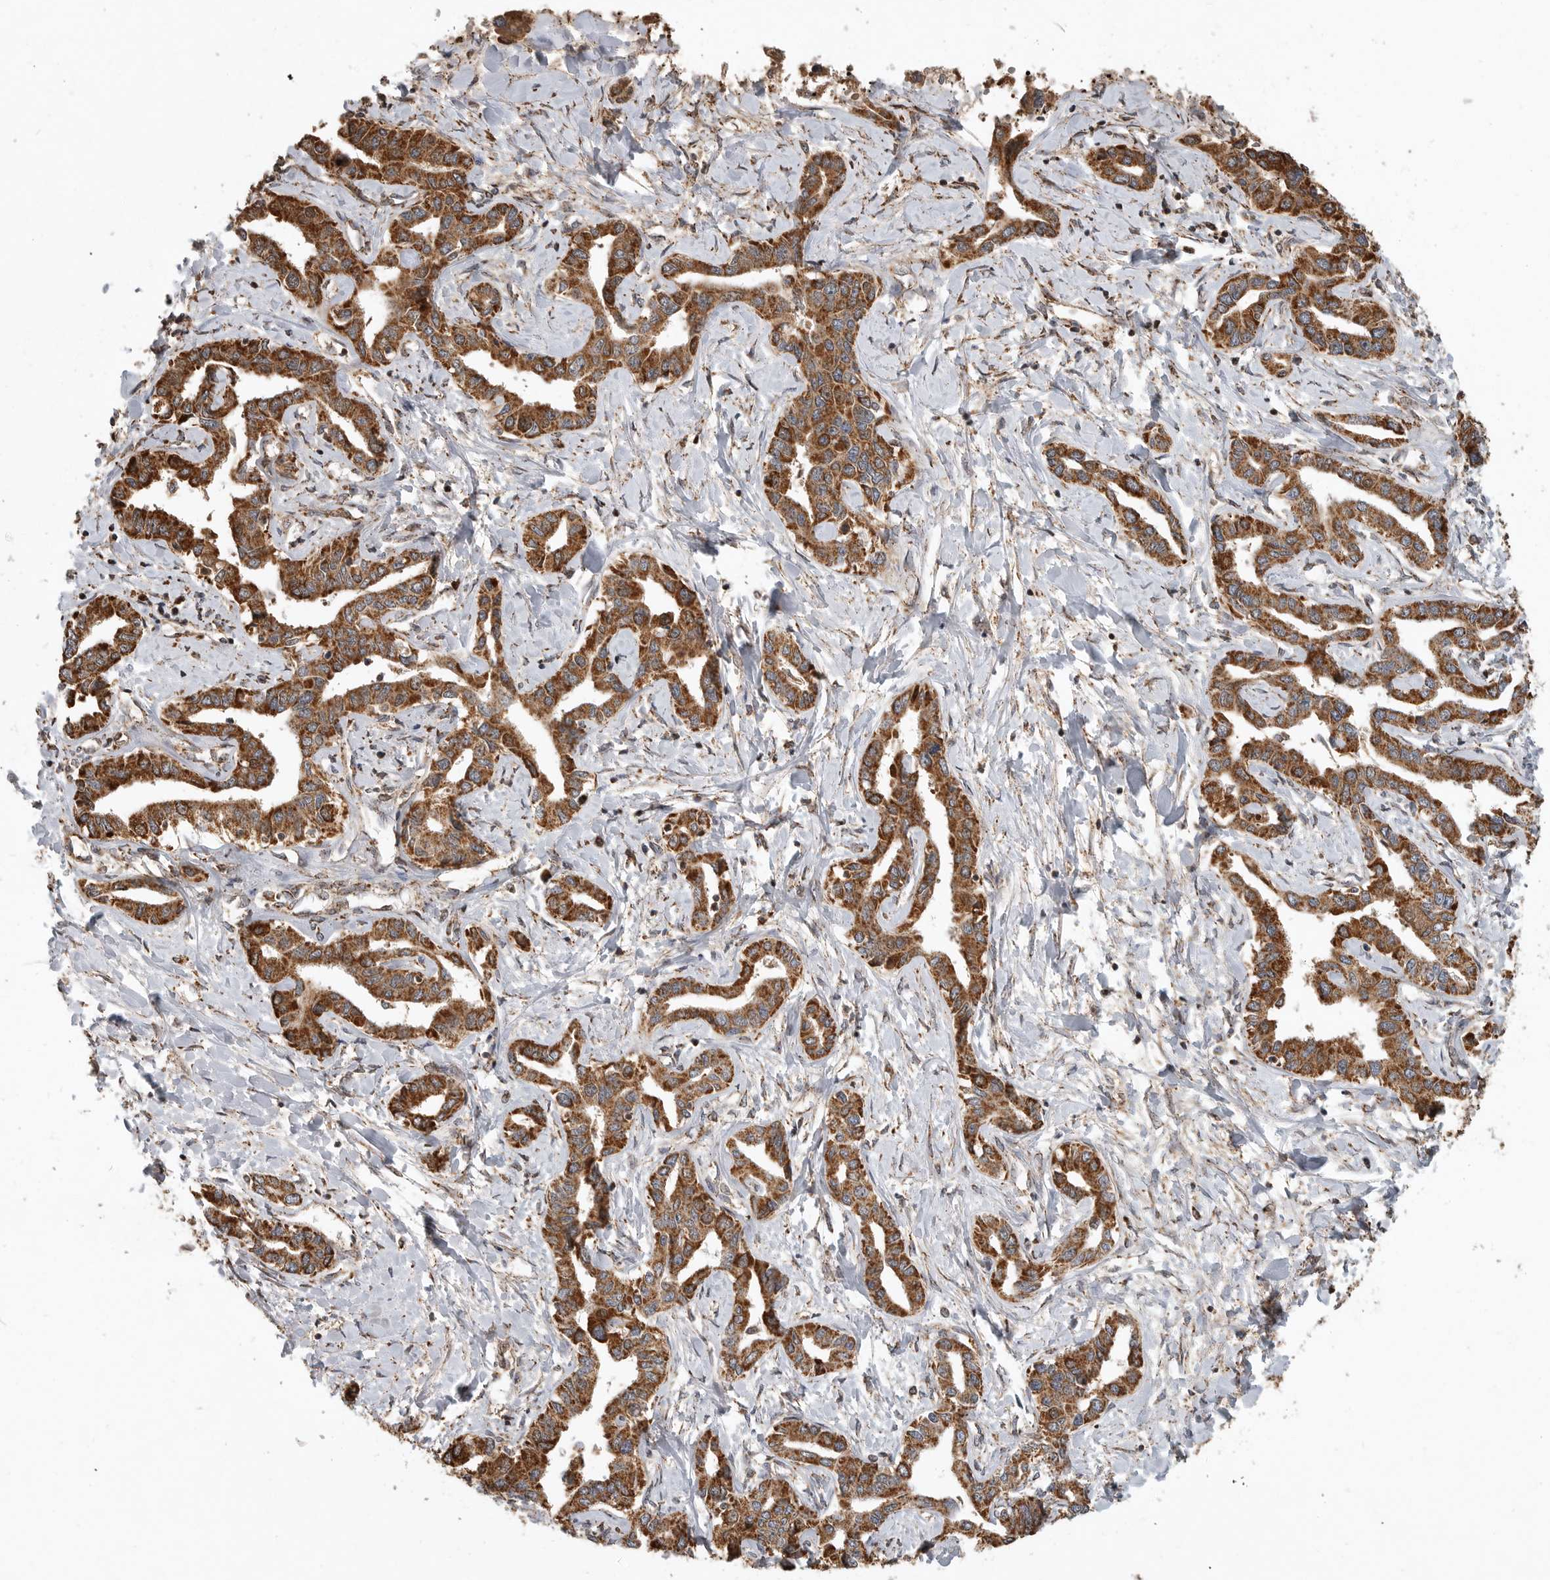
{"staining": {"intensity": "strong", "quantity": ">75%", "location": "cytoplasmic/membranous"}, "tissue": "liver cancer", "cell_type": "Tumor cells", "image_type": "cancer", "snomed": [{"axis": "morphology", "description": "Cholangiocarcinoma"}, {"axis": "topography", "description": "Liver"}], "caption": "Liver cancer (cholangiocarcinoma) was stained to show a protein in brown. There is high levels of strong cytoplasmic/membranous expression in approximately >75% of tumor cells.", "gene": "GCNT2", "patient": {"sex": "male", "age": 59}}